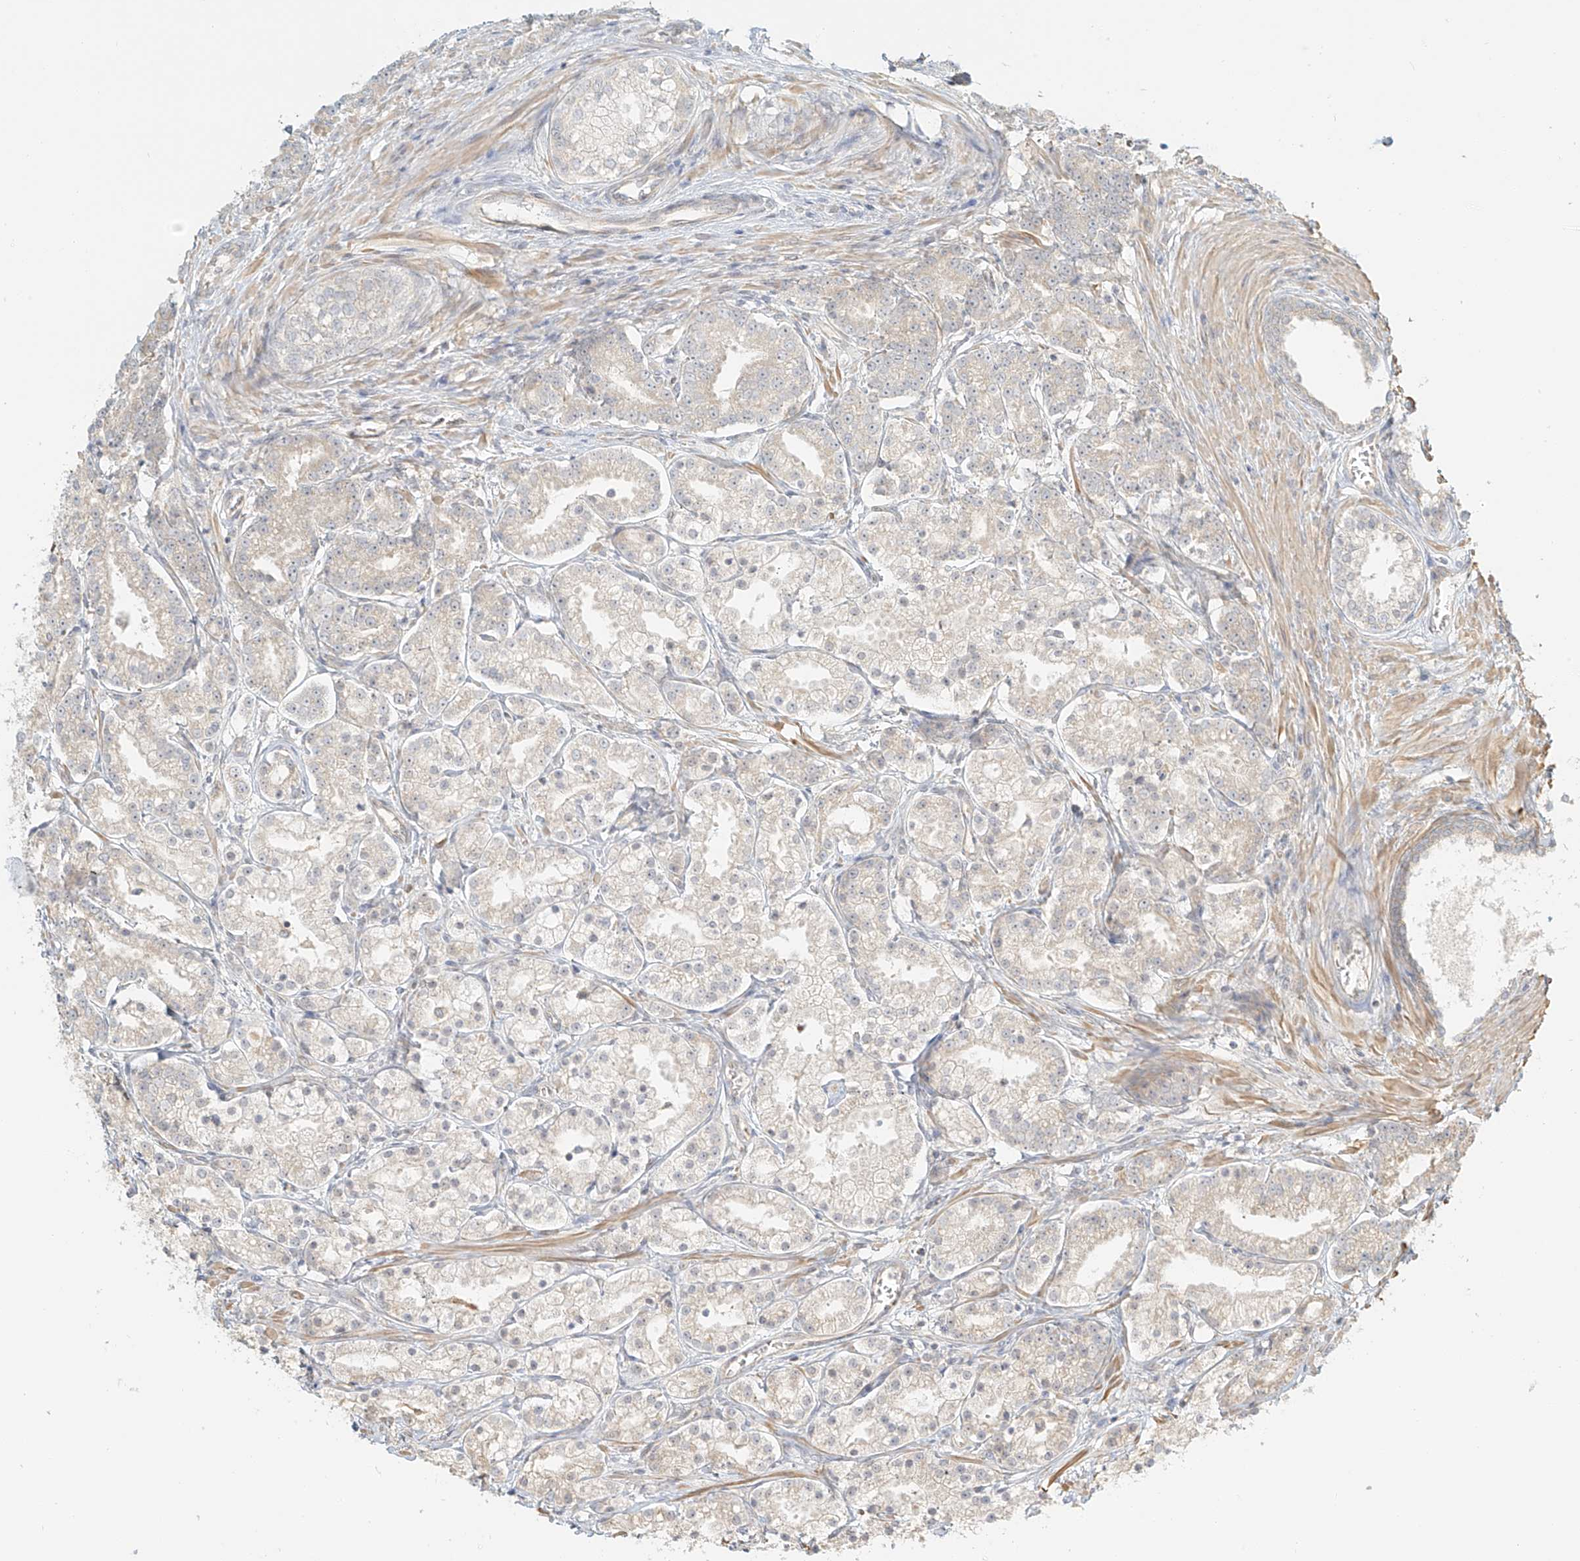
{"staining": {"intensity": "negative", "quantity": "none", "location": "none"}, "tissue": "prostate cancer", "cell_type": "Tumor cells", "image_type": "cancer", "snomed": [{"axis": "morphology", "description": "Adenocarcinoma, High grade"}, {"axis": "topography", "description": "Prostate"}], "caption": "A high-resolution histopathology image shows immunohistochemistry (IHC) staining of prostate adenocarcinoma (high-grade), which exhibits no significant staining in tumor cells.", "gene": "UPK1B", "patient": {"sex": "male", "age": 69}}